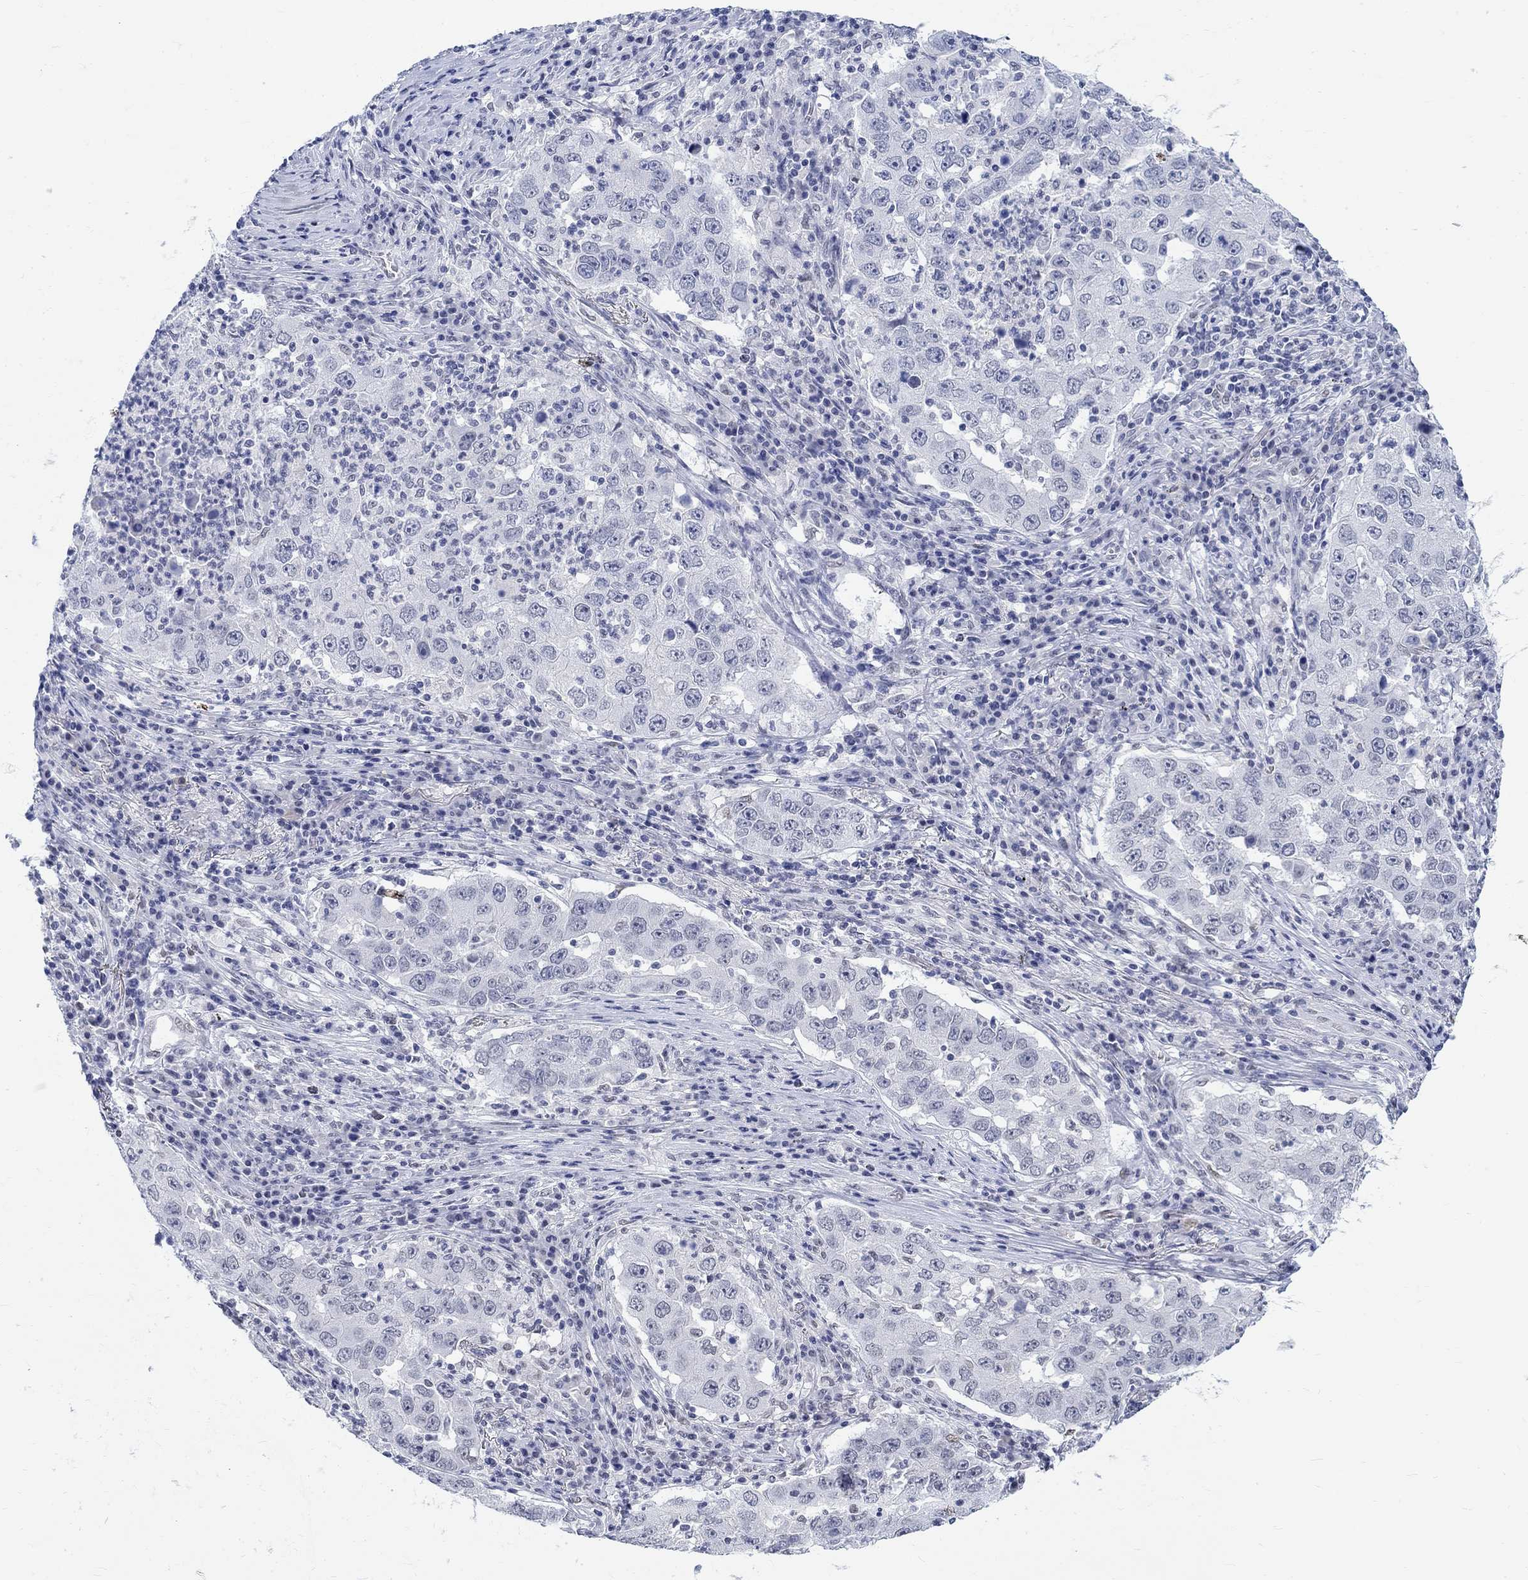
{"staining": {"intensity": "negative", "quantity": "none", "location": "none"}, "tissue": "lung cancer", "cell_type": "Tumor cells", "image_type": "cancer", "snomed": [{"axis": "morphology", "description": "Adenocarcinoma, NOS"}, {"axis": "topography", "description": "Lung"}], "caption": "Micrograph shows no significant protein staining in tumor cells of lung cancer. The staining was performed using DAB (3,3'-diaminobenzidine) to visualize the protein expression in brown, while the nuclei were stained in blue with hematoxylin (Magnification: 20x).", "gene": "ANKS1B", "patient": {"sex": "male", "age": 73}}